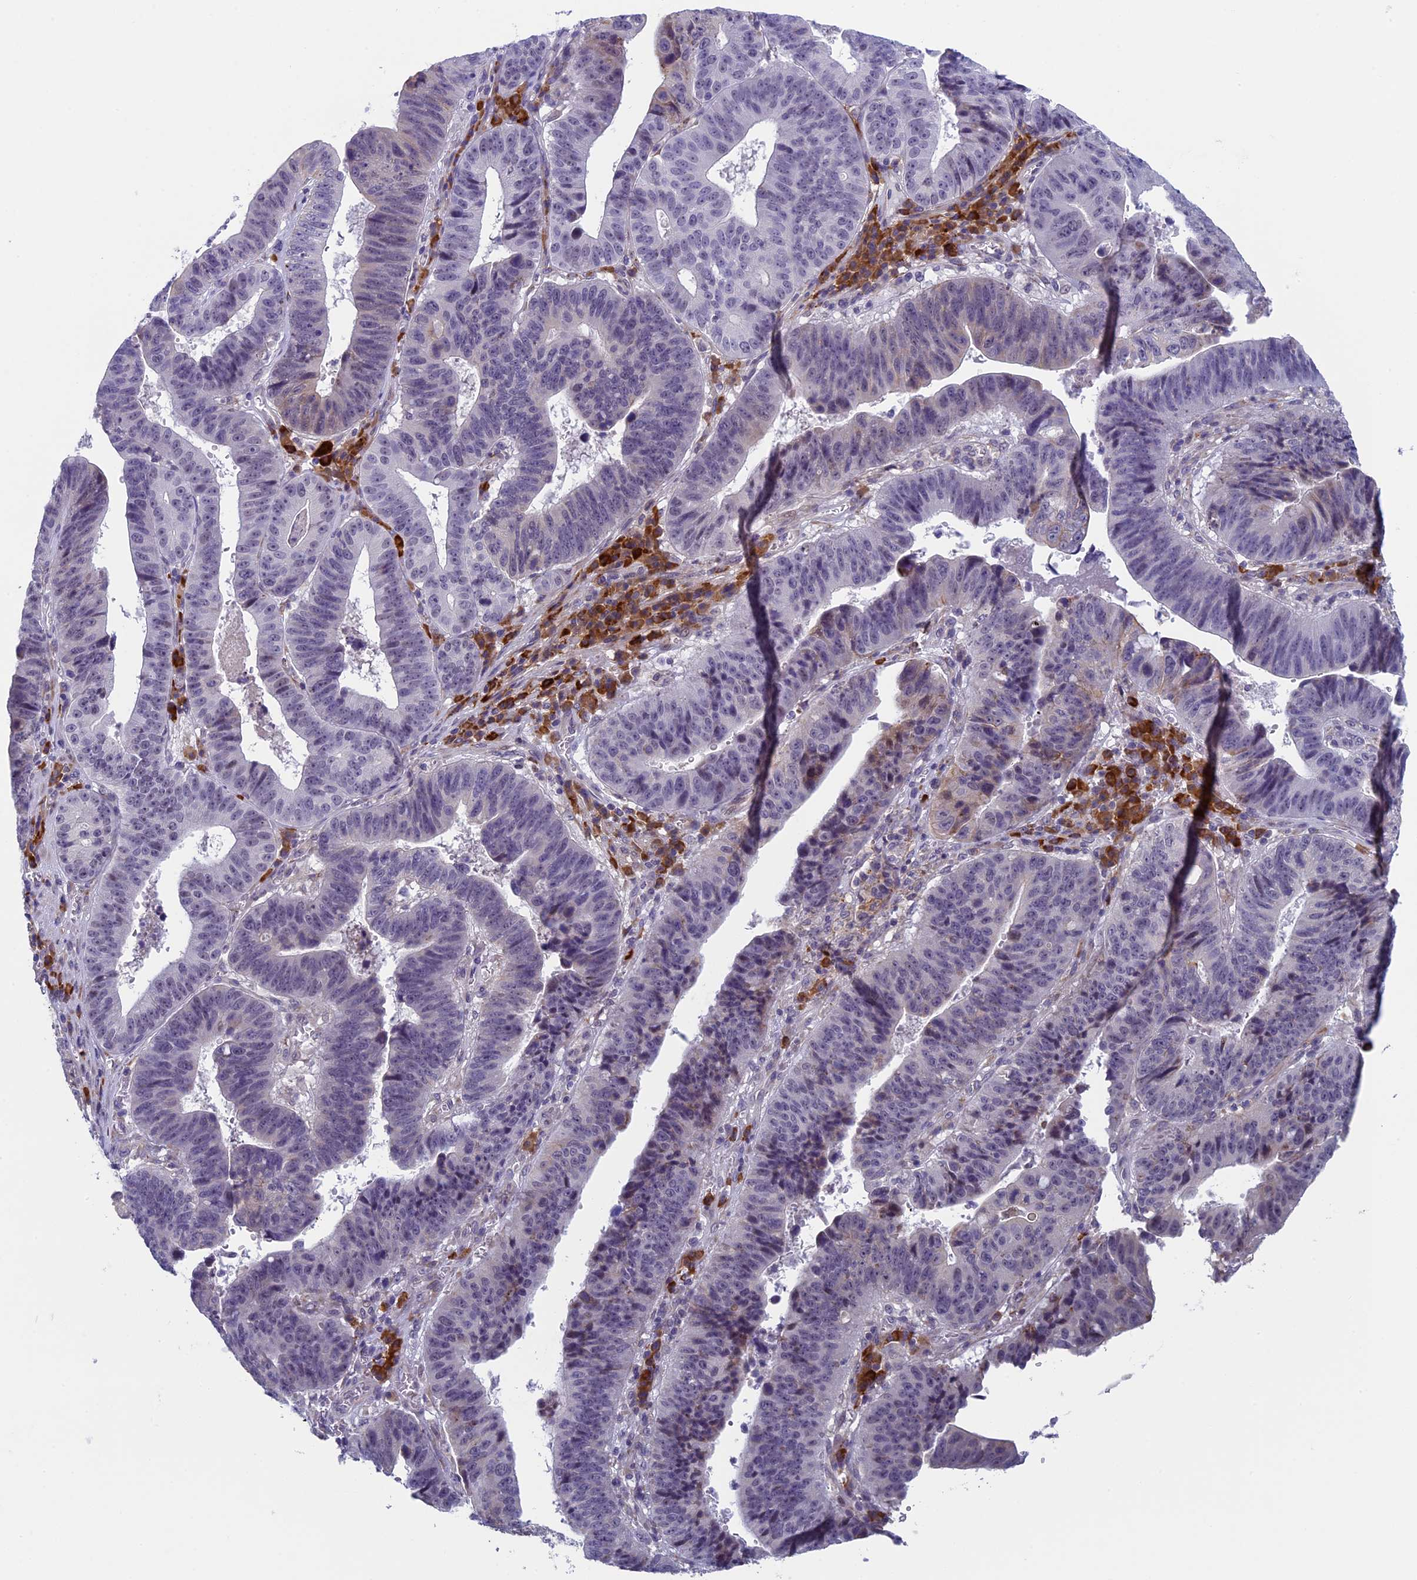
{"staining": {"intensity": "weak", "quantity": "<25%", "location": "cytoplasmic/membranous"}, "tissue": "stomach cancer", "cell_type": "Tumor cells", "image_type": "cancer", "snomed": [{"axis": "morphology", "description": "Adenocarcinoma, NOS"}, {"axis": "topography", "description": "Stomach"}], "caption": "IHC photomicrograph of human stomach adenocarcinoma stained for a protein (brown), which shows no positivity in tumor cells.", "gene": "CNEP1R1", "patient": {"sex": "male", "age": 59}}